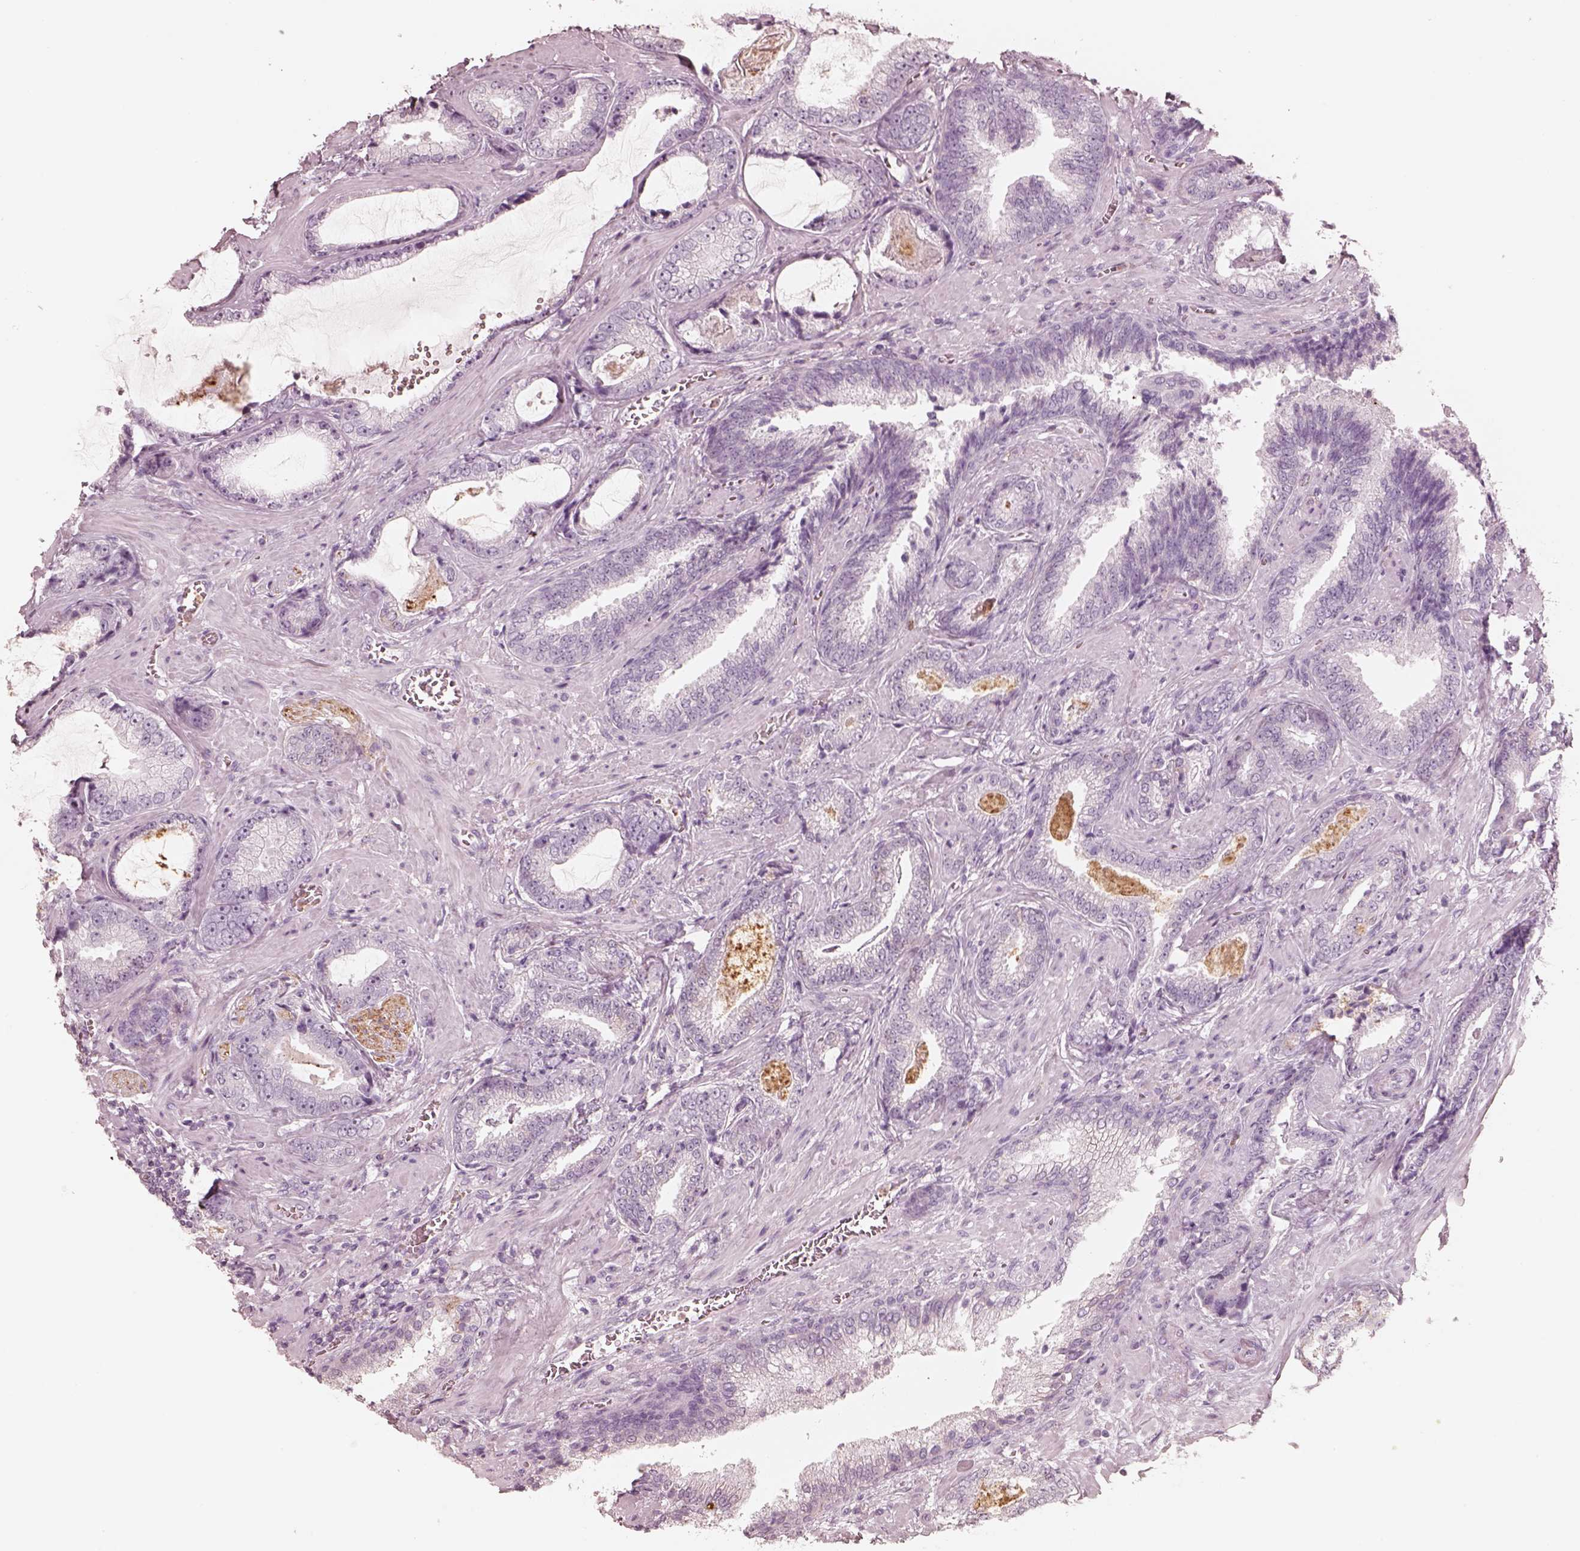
{"staining": {"intensity": "negative", "quantity": "none", "location": "none"}, "tissue": "prostate cancer", "cell_type": "Tumor cells", "image_type": "cancer", "snomed": [{"axis": "morphology", "description": "Adenocarcinoma, Low grade"}, {"axis": "topography", "description": "Prostate"}], "caption": "Tumor cells show no significant staining in prostate cancer (adenocarcinoma (low-grade)).", "gene": "GPRIN1", "patient": {"sex": "male", "age": 61}}